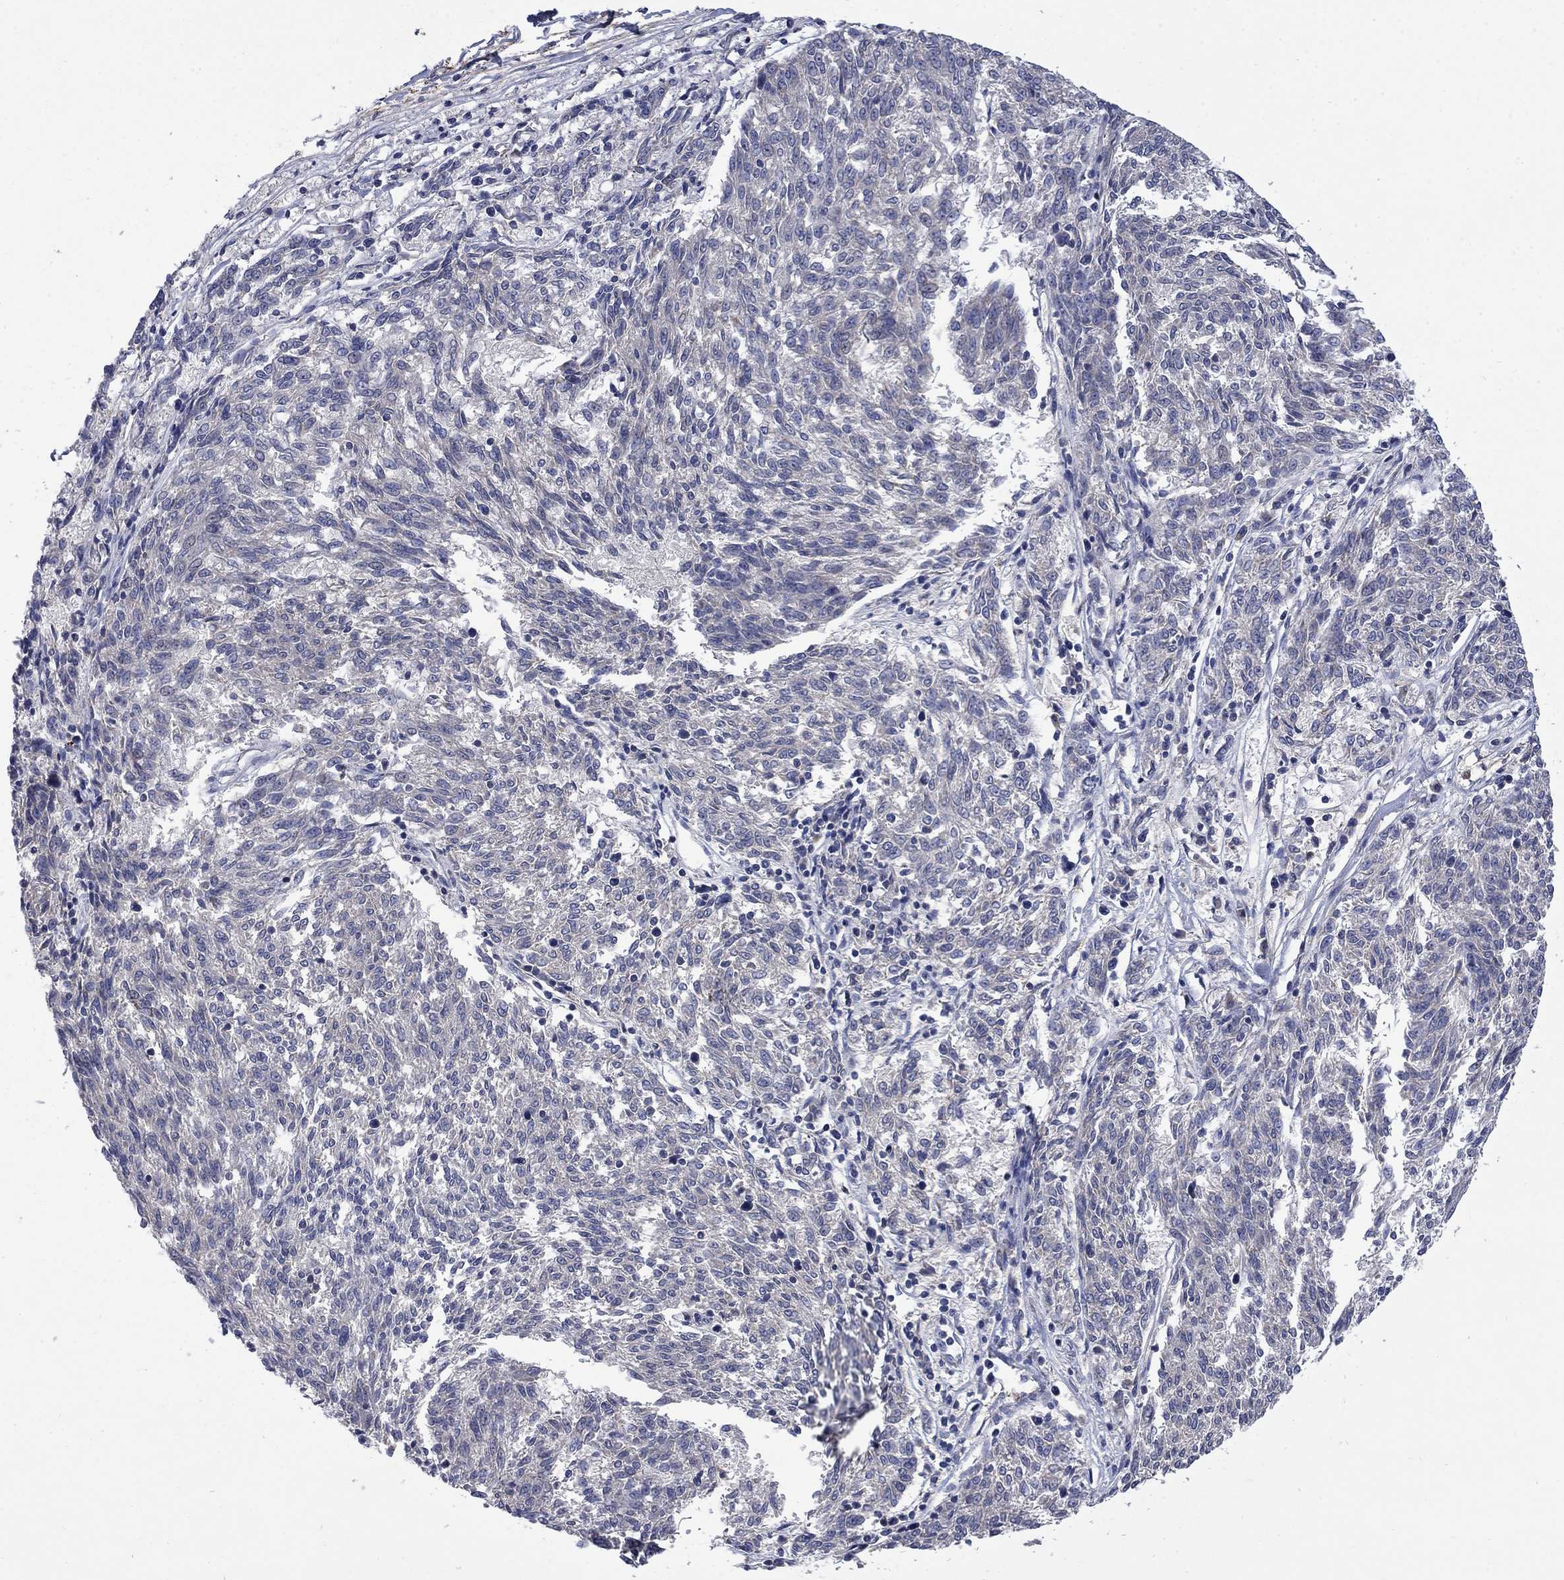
{"staining": {"intensity": "negative", "quantity": "none", "location": "none"}, "tissue": "melanoma", "cell_type": "Tumor cells", "image_type": "cancer", "snomed": [{"axis": "morphology", "description": "Malignant melanoma, NOS"}, {"axis": "topography", "description": "Skin"}], "caption": "This is an immunohistochemistry photomicrograph of human melanoma. There is no expression in tumor cells.", "gene": "HSPA12A", "patient": {"sex": "female", "age": 72}}